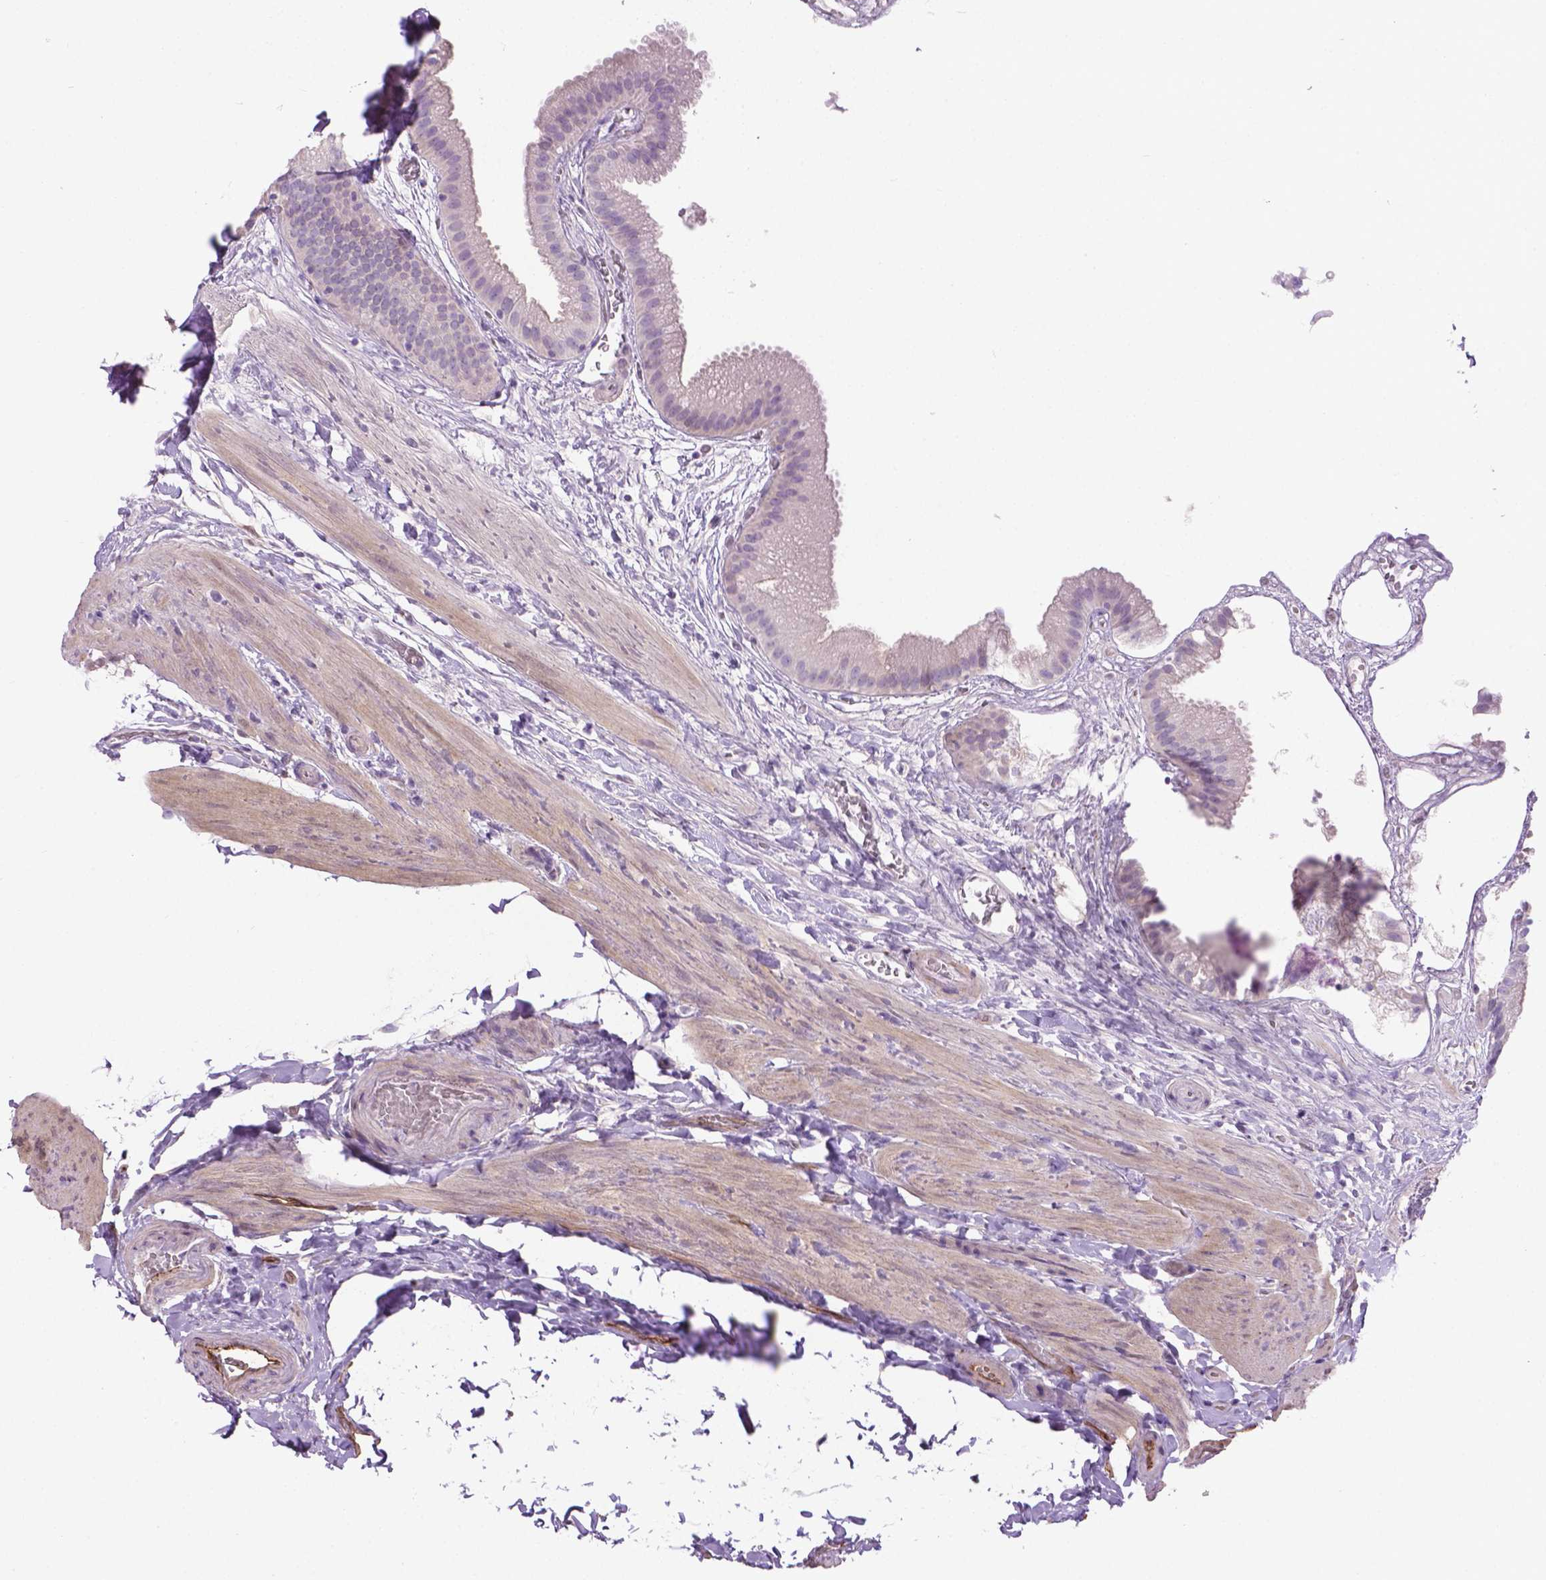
{"staining": {"intensity": "negative", "quantity": "none", "location": "none"}, "tissue": "gallbladder", "cell_type": "Glandular cells", "image_type": "normal", "snomed": [{"axis": "morphology", "description": "Normal tissue, NOS"}, {"axis": "topography", "description": "Gallbladder"}], "caption": "The image displays no staining of glandular cells in normal gallbladder. (DAB immunohistochemistry with hematoxylin counter stain).", "gene": "CLIC4", "patient": {"sex": "female", "age": 63}}